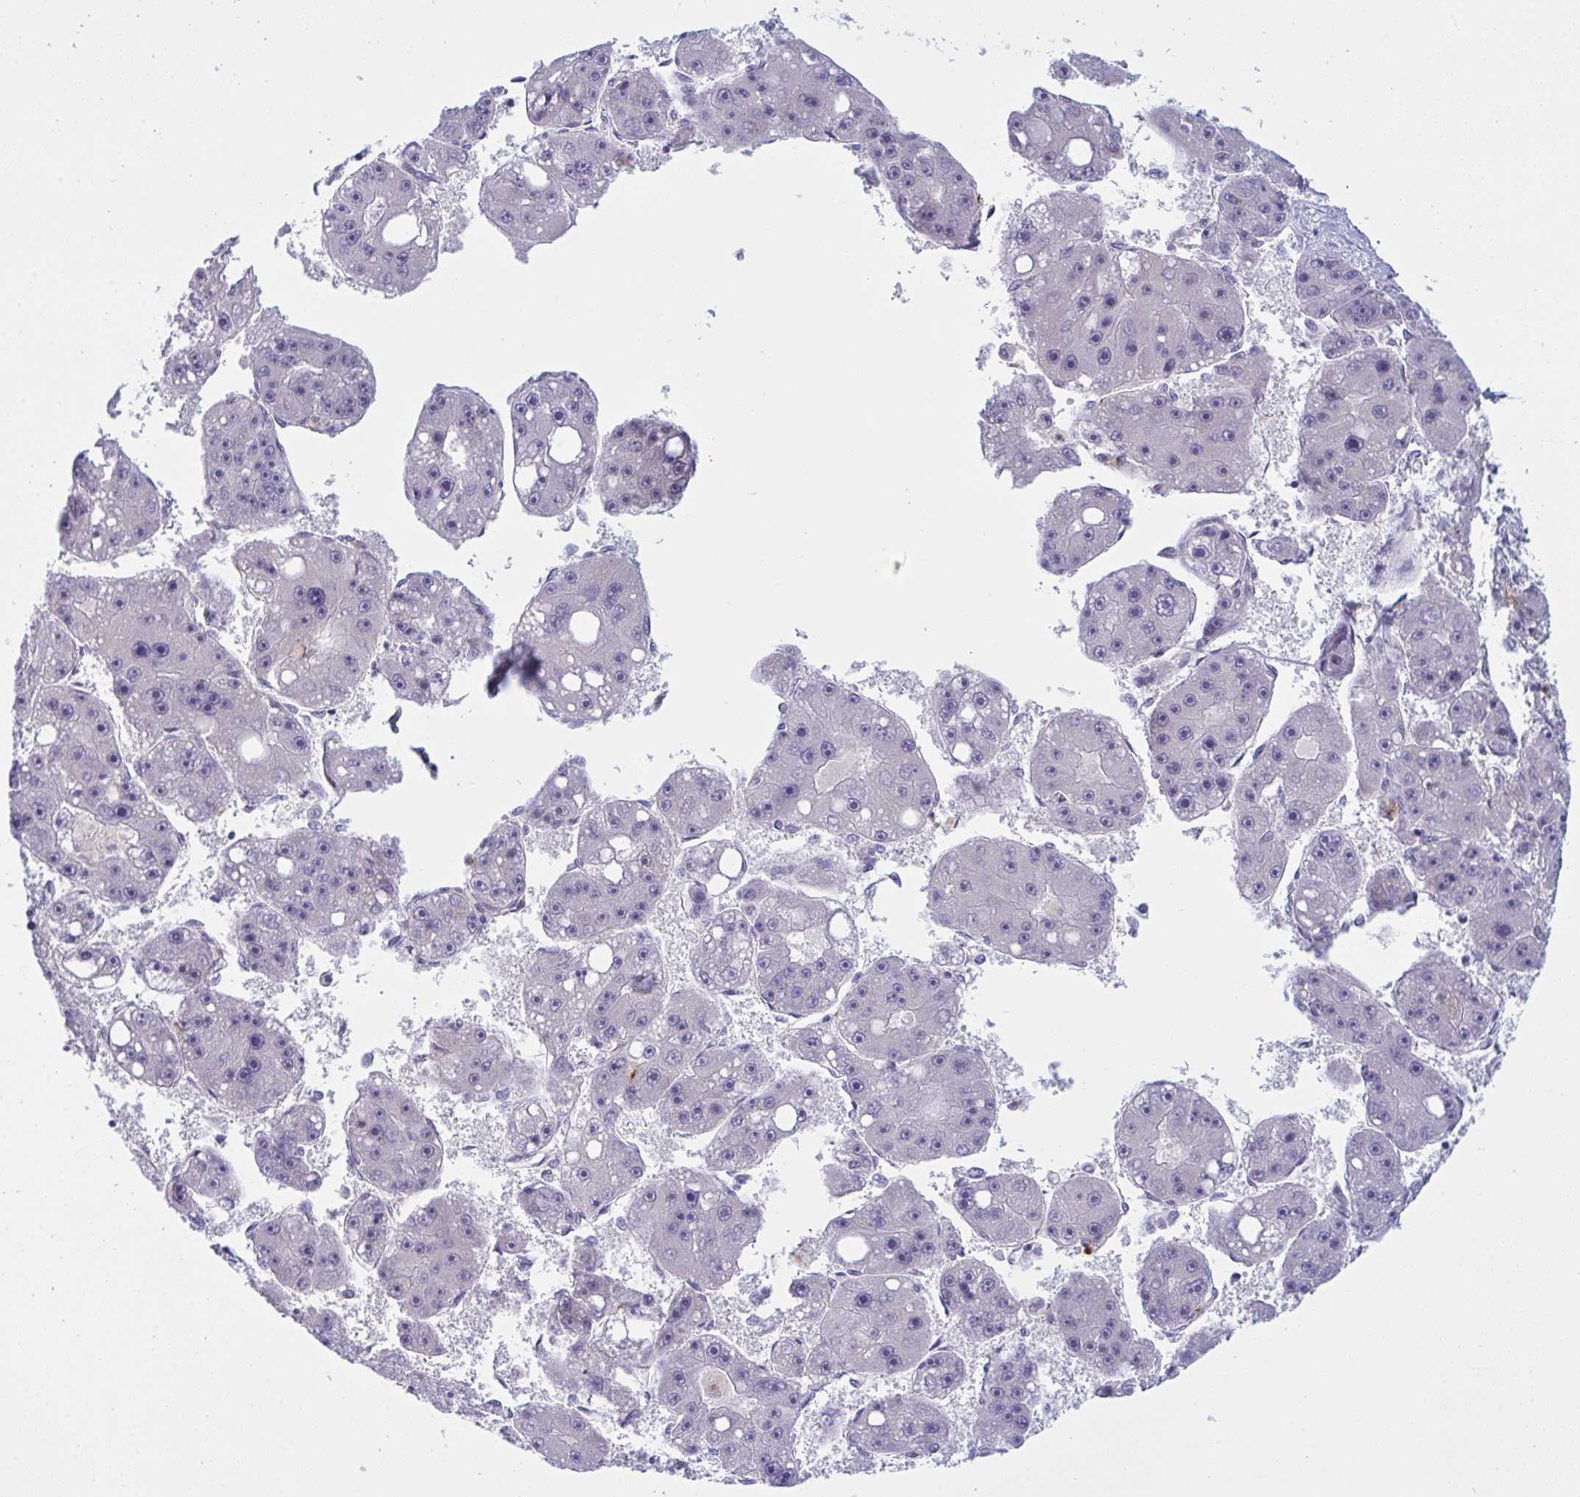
{"staining": {"intensity": "negative", "quantity": "none", "location": "none"}, "tissue": "liver cancer", "cell_type": "Tumor cells", "image_type": "cancer", "snomed": [{"axis": "morphology", "description": "Carcinoma, Hepatocellular, NOS"}, {"axis": "topography", "description": "Liver"}], "caption": "A high-resolution micrograph shows IHC staining of liver cancer (hepatocellular carcinoma), which displays no significant expression in tumor cells. Nuclei are stained in blue.", "gene": "DCBLD1", "patient": {"sex": "female", "age": 61}}